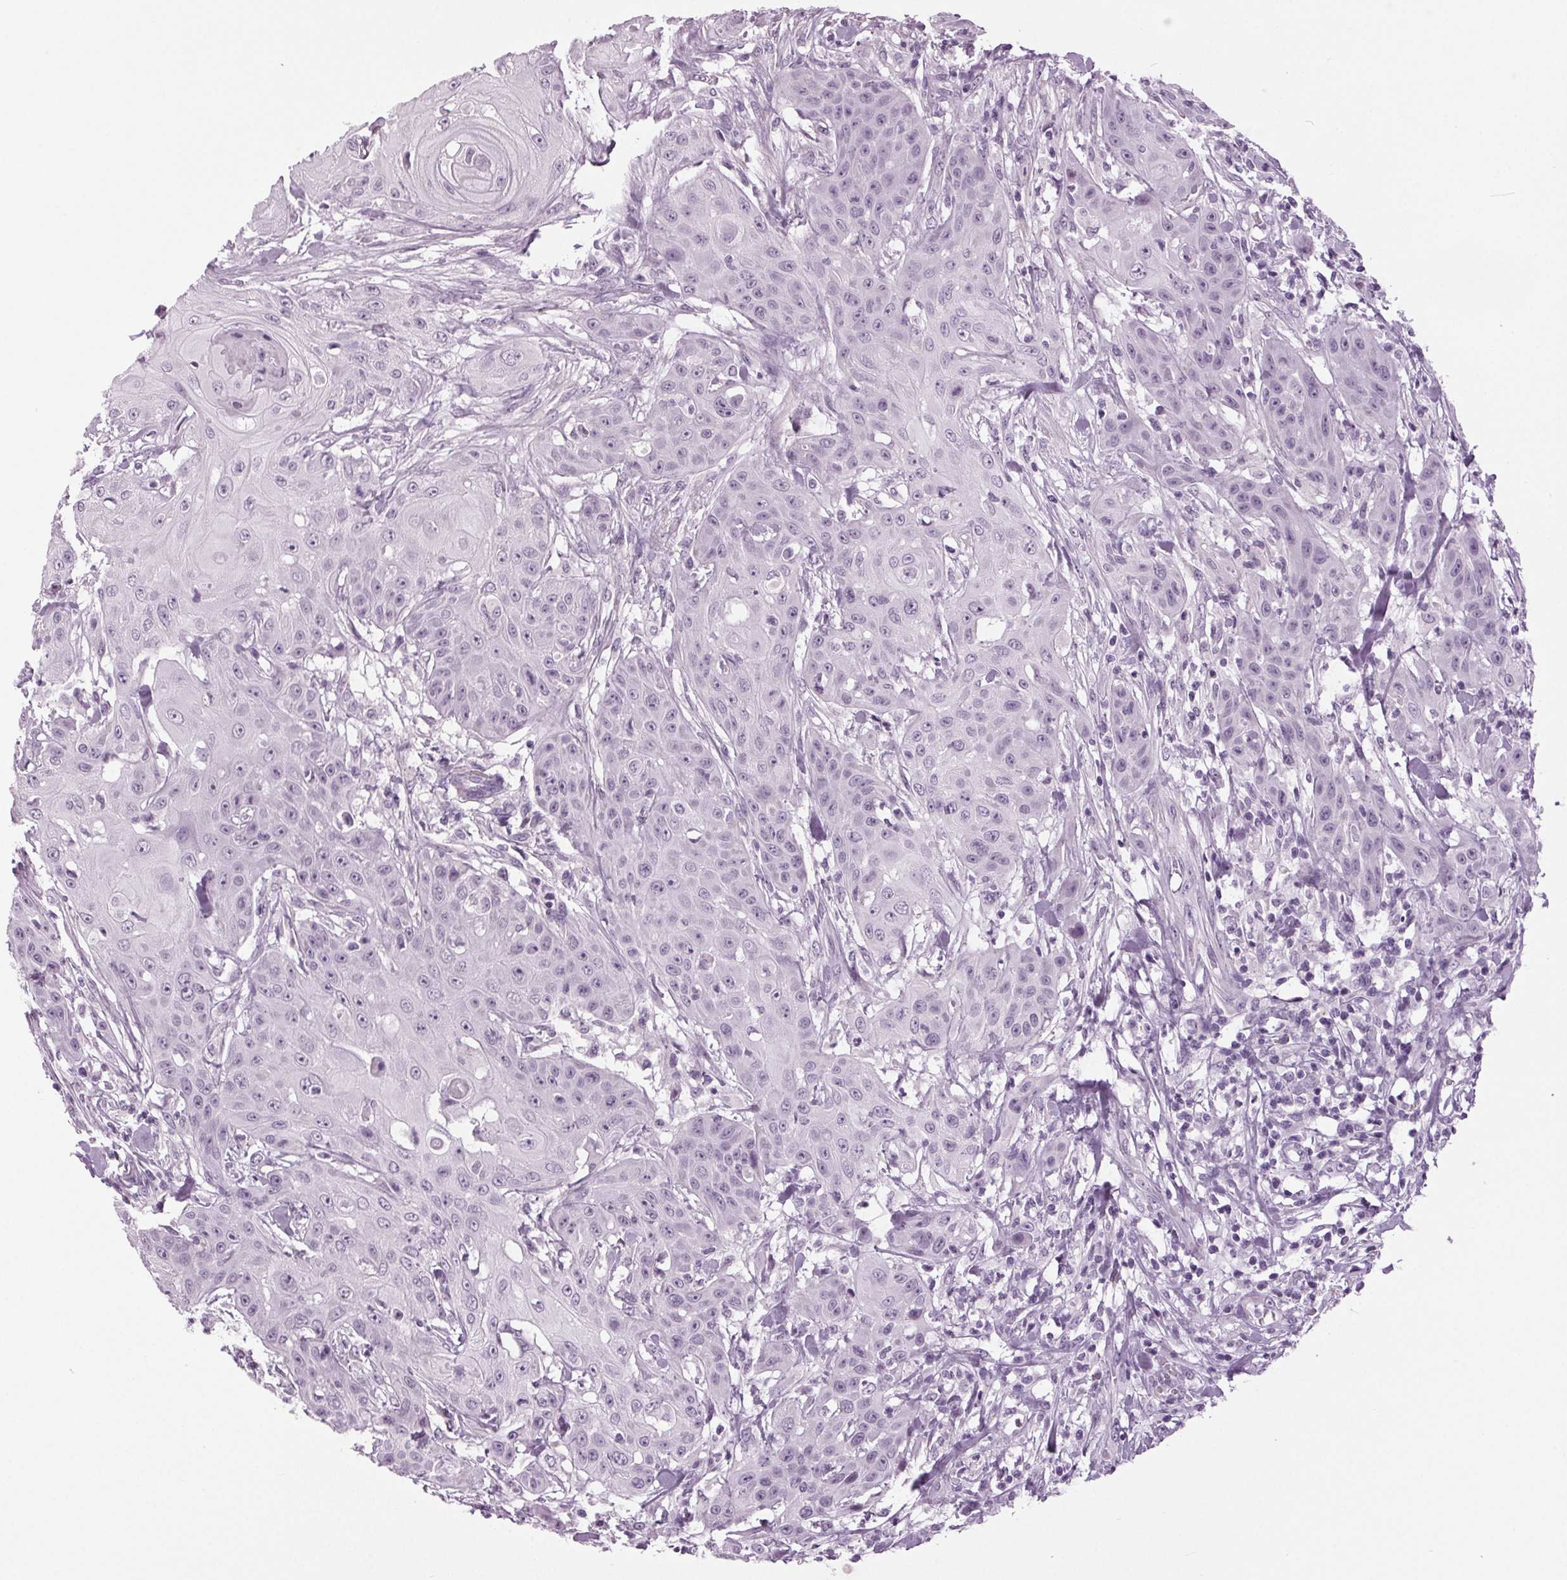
{"staining": {"intensity": "negative", "quantity": "none", "location": "none"}, "tissue": "head and neck cancer", "cell_type": "Tumor cells", "image_type": "cancer", "snomed": [{"axis": "morphology", "description": "Squamous cell carcinoma, NOS"}, {"axis": "topography", "description": "Oral tissue"}, {"axis": "topography", "description": "Head-Neck"}], "caption": "Squamous cell carcinoma (head and neck) was stained to show a protein in brown. There is no significant staining in tumor cells.", "gene": "DNAH12", "patient": {"sex": "female", "age": 55}}